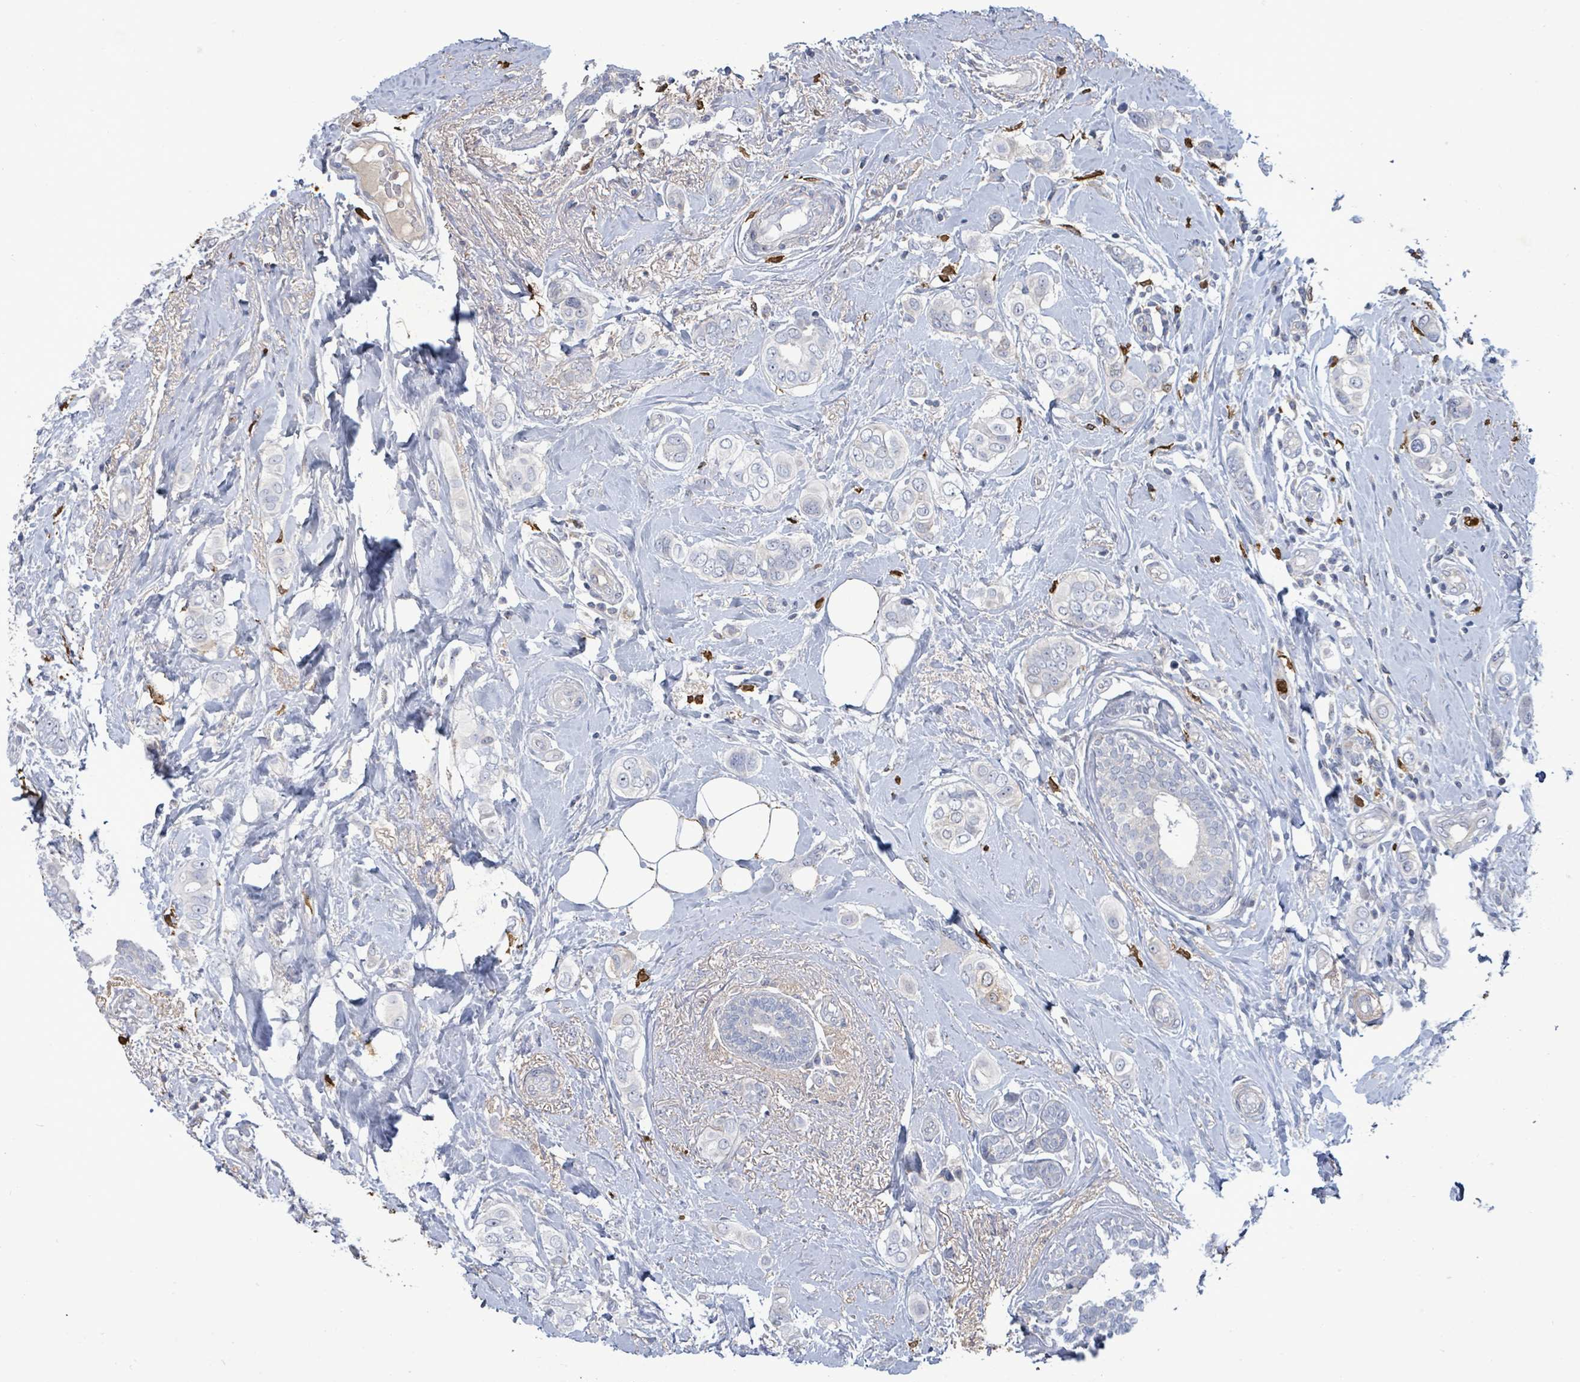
{"staining": {"intensity": "negative", "quantity": "none", "location": "none"}, "tissue": "breast cancer", "cell_type": "Tumor cells", "image_type": "cancer", "snomed": [{"axis": "morphology", "description": "Lobular carcinoma"}, {"axis": "topography", "description": "Breast"}], "caption": "High magnification brightfield microscopy of breast cancer stained with DAB (3,3'-diaminobenzidine) (brown) and counterstained with hematoxylin (blue): tumor cells show no significant expression.", "gene": "FAM210A", "patient": {"sex": "female", "age": 51}}